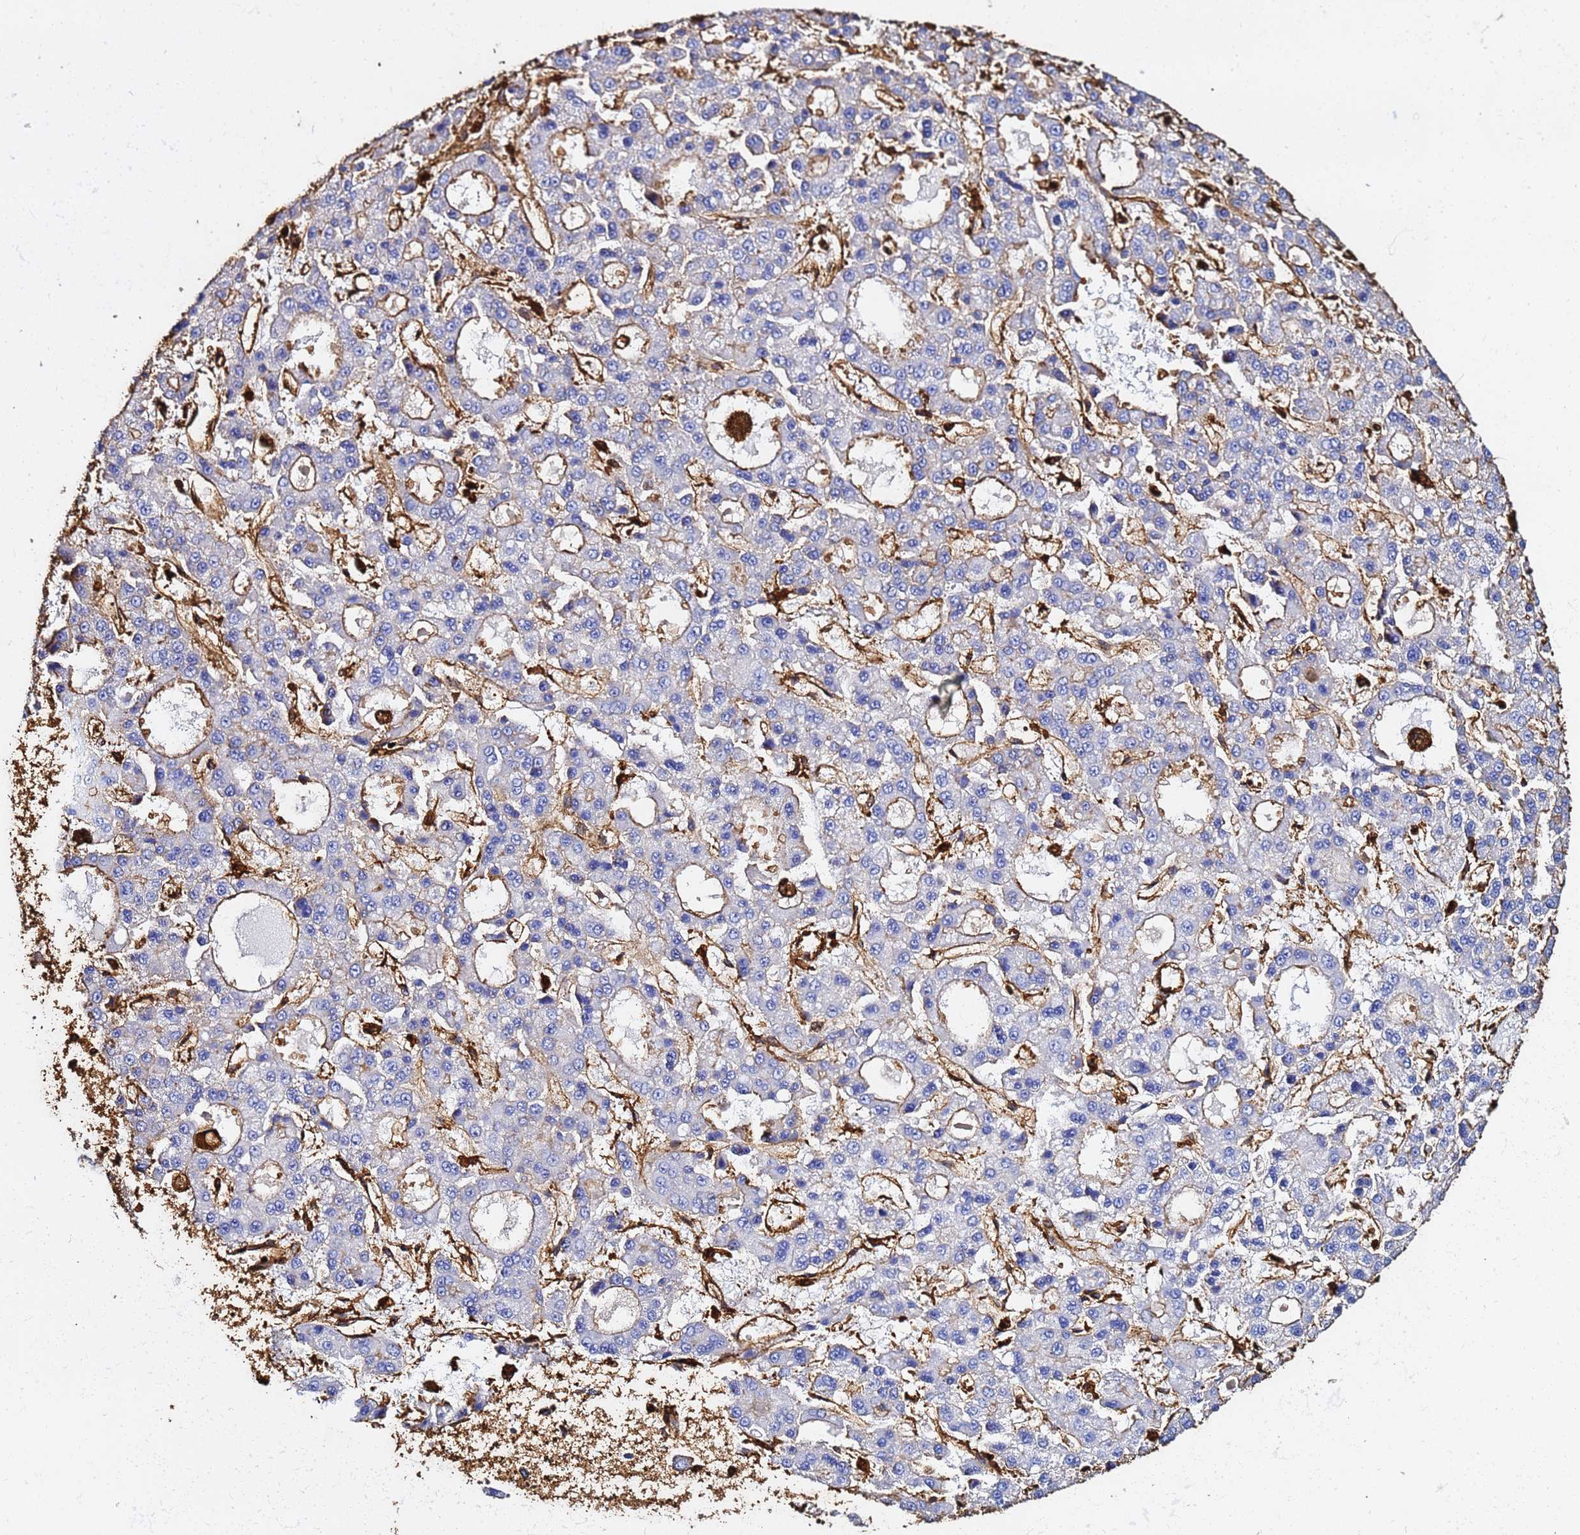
{"staining": {"intensity": "moderate", "quantity": "25%-75%", "location": "cytoplasmic/membranous"}, "tissue": "liver cancer", "cell_type": "Tumor cells", "image_type": "cancer", "snomed": [{"axis": "morphology", "description": "Carcinoma, Hepatocellular, NOS"}, {"axis": "topography", "description": "Liver"}], "caption": "Hepatocellular carcinoma (liver) stained with immunohistochemistry reveals moderate cytoplasmic/membranous staining in approximately 25%-75% of tumor cells. The staining was performed using DAB (3,3'-diaminobenzidine) to visualize the protein expression in brown, while the nuclei were stained in blue with hematoxylin (Magnification: 20x).", "gene": "ACTB", "patient": {"sex": "male", "age": 70}}